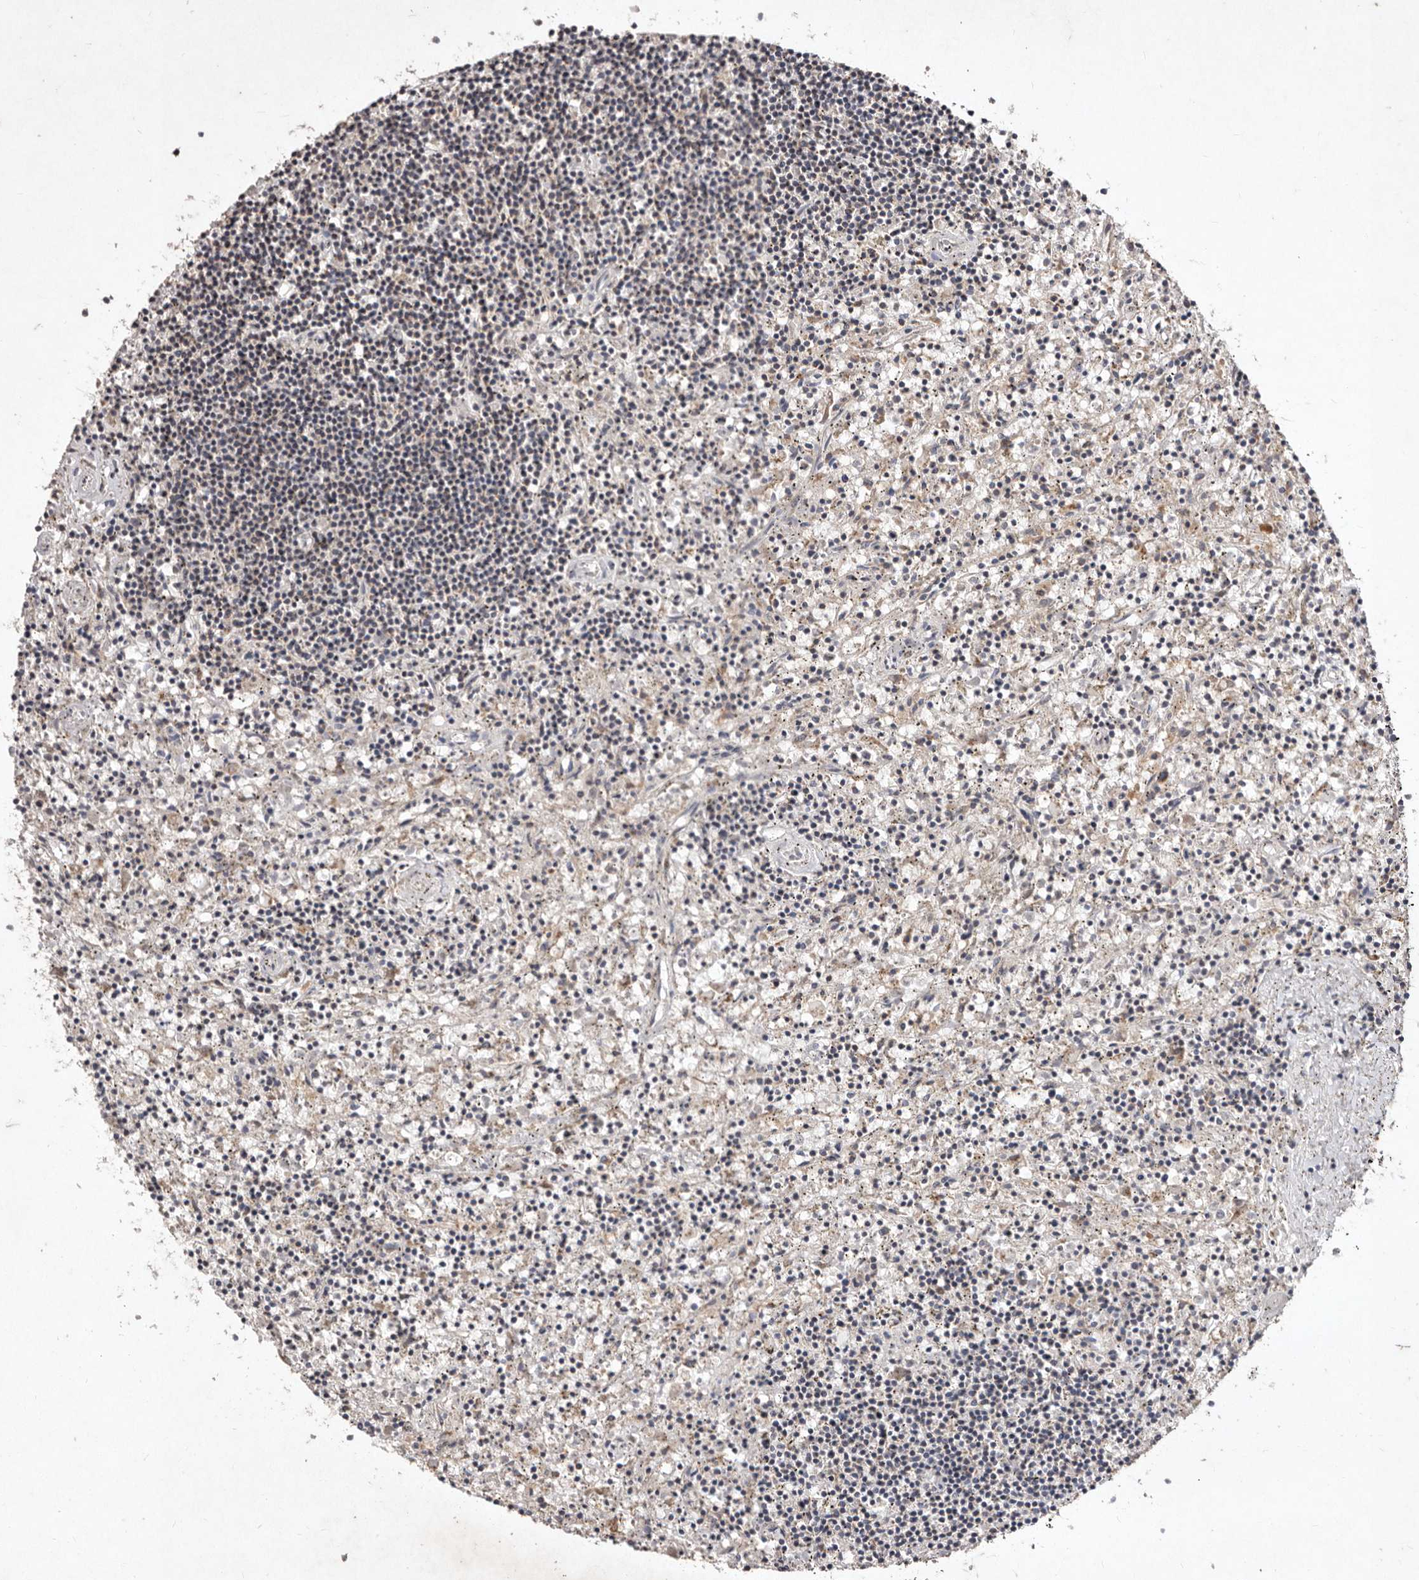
{"staining": {"intensity": "negative", "quantity": "none", "location": "none"}, "tissue": "lymphoma", "cell_type": "Tumor cells", "image_type": "cancer", "snomed": [{"axis": "morphology", "description": "Malignant lymphoma, non-Hodgkin's type, Low grade"}, {"axis": "topography", "description": "Spleen"}], "caption": "Immunohistochemical staining of malignant lymphoma, non-Hodgkin's type (low-grade) demonstrates no significant expression in tumor cells. Brightfield microscopy of immunohistochemistry stained with DAB (brown) and hematoxylin (blue), captured at high magnification.", "gene": "FLAD1", "patient": {"sex": "male", "age": 76}}